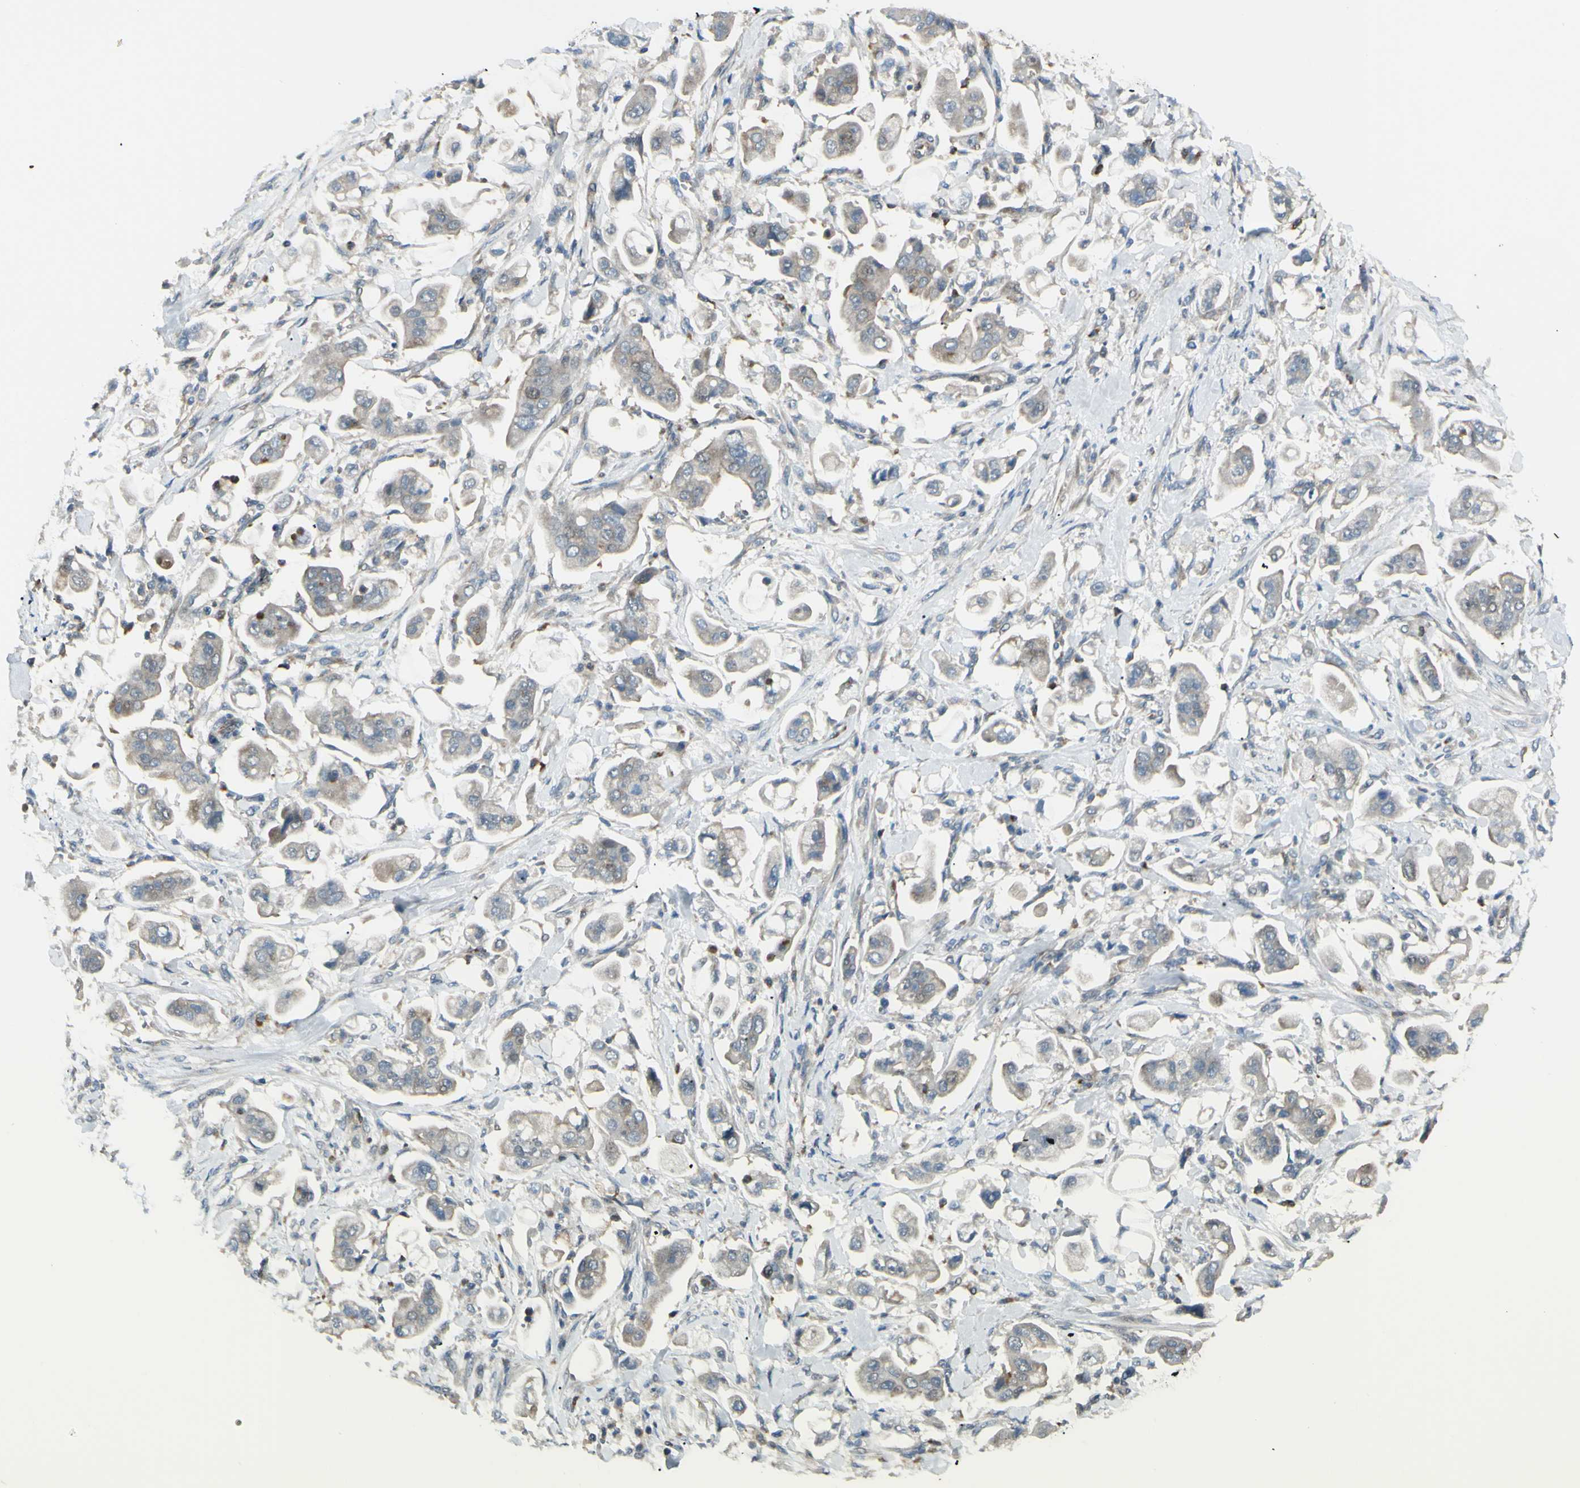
{"staining": {"intensity": "weak", "quantity": "25%-75%", "location": "cytoplasmic/membranous"}, "tissue": "stomach cancer", "cell_type": "Tumor cells", "image_type": "cancer", "snomed": [{"axis": "morphology", "description": "Adenocarcinoma, NOS"}, {"axis": "topography", "description": "Stomach"}], "caption": "Protein expression analysis of adenocarcinoma (stomach) demonstrates weak cytoplasmic/membranous positivity in about 25%-75% of tumor cells.", "gene": "LMTK2", "patient": {"sex": "male", "age": 62}}